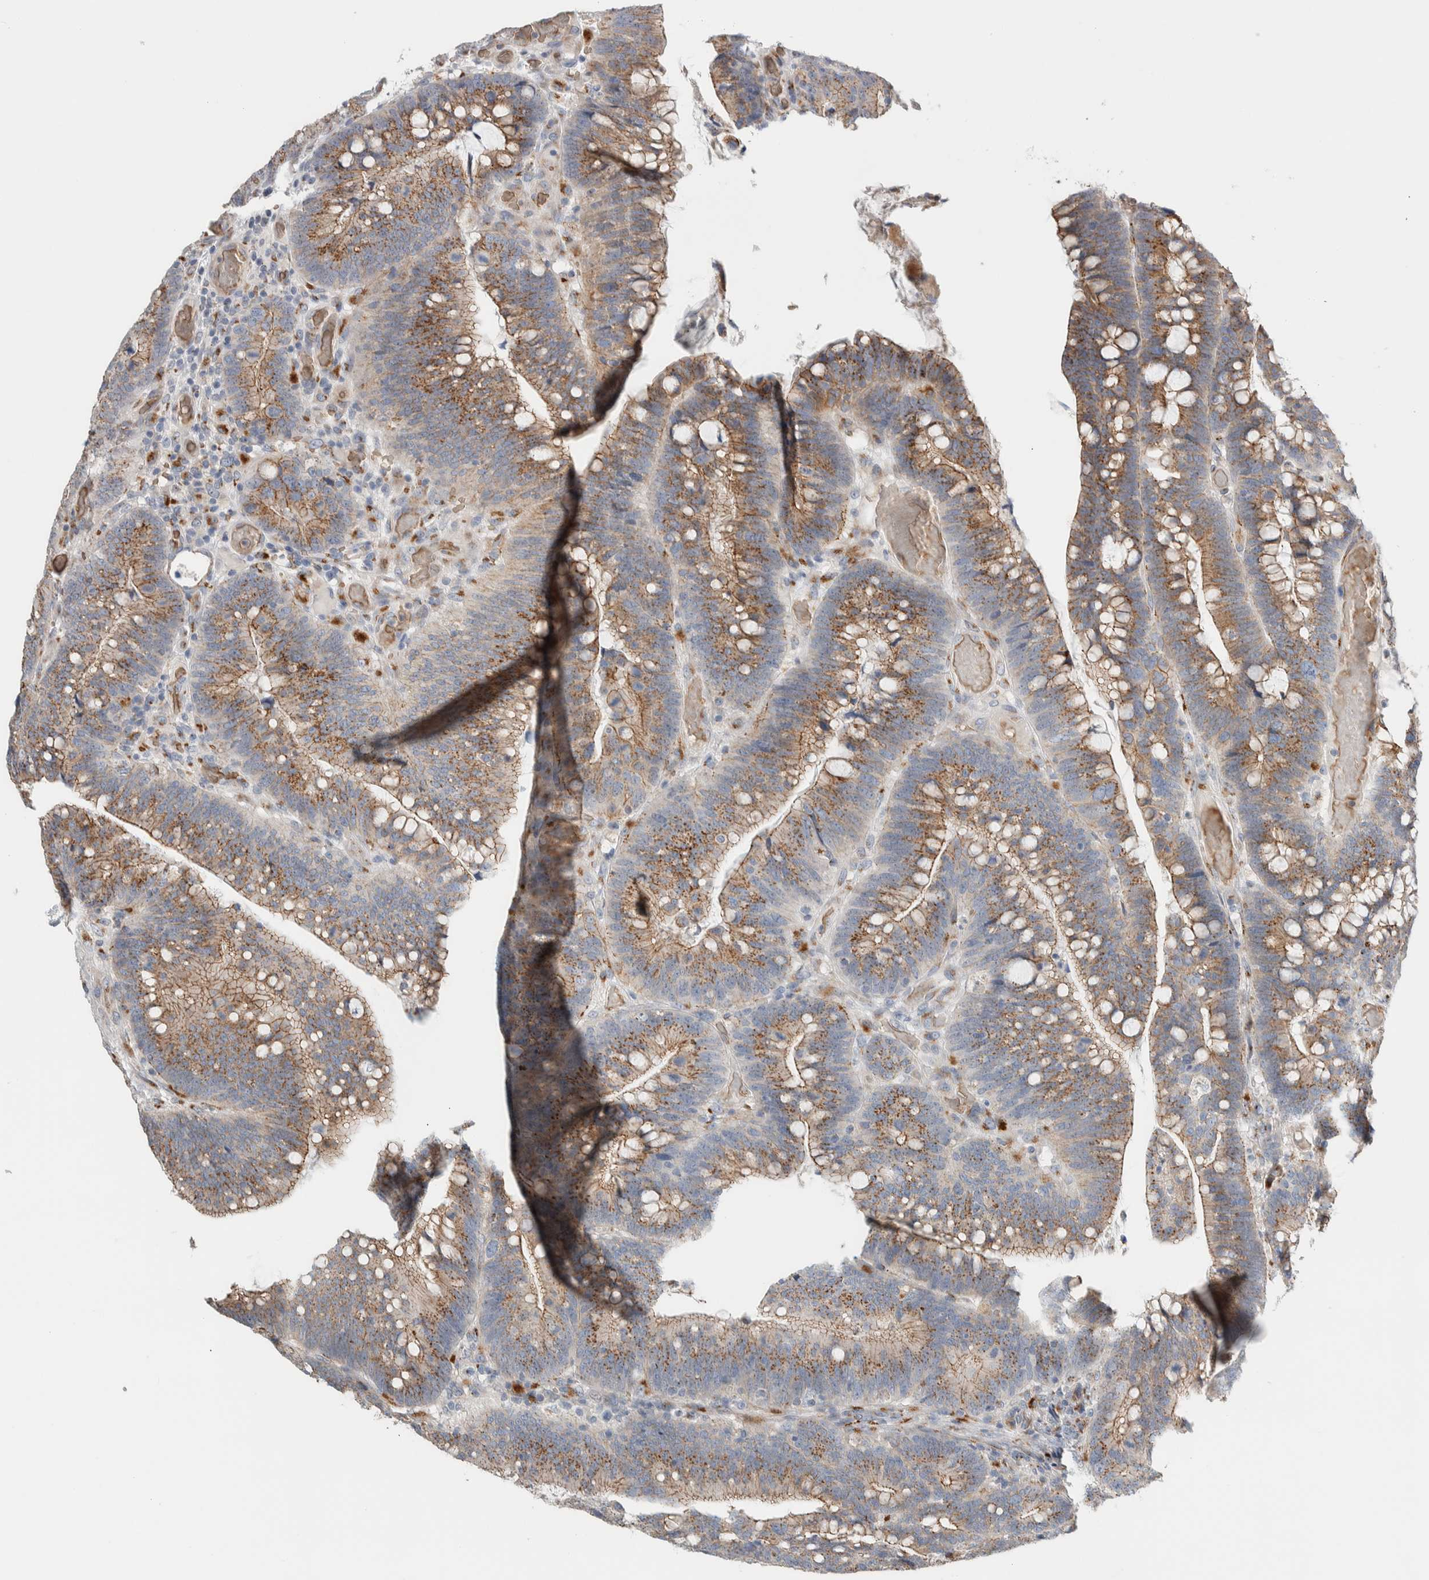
{"staining": {"intensity": "moderate", "quantity": ">75%", "location": "cytoplasmic/membranous"}, "tissue": "colorectal cancer", "cell_type": "Tumor cells", "image_type": "cancer", "snomed": [{"axis": "morphology", "description": "Normal tissue, NOS"}, {"axis": "morphology", "description": "Adenocarcinoma, NOS"}, {"axis": "topography", "description": "Colon"}], "caption": "This histopathology image reveals immunohistochemistry (IHC) staining of colorectal cancer, with medium moderate cytoplasmic/membranous expression in approximately >75% of tumor cells.", "gene": "SLC38A10", "patient": {"sex": "female", "age": 66}}